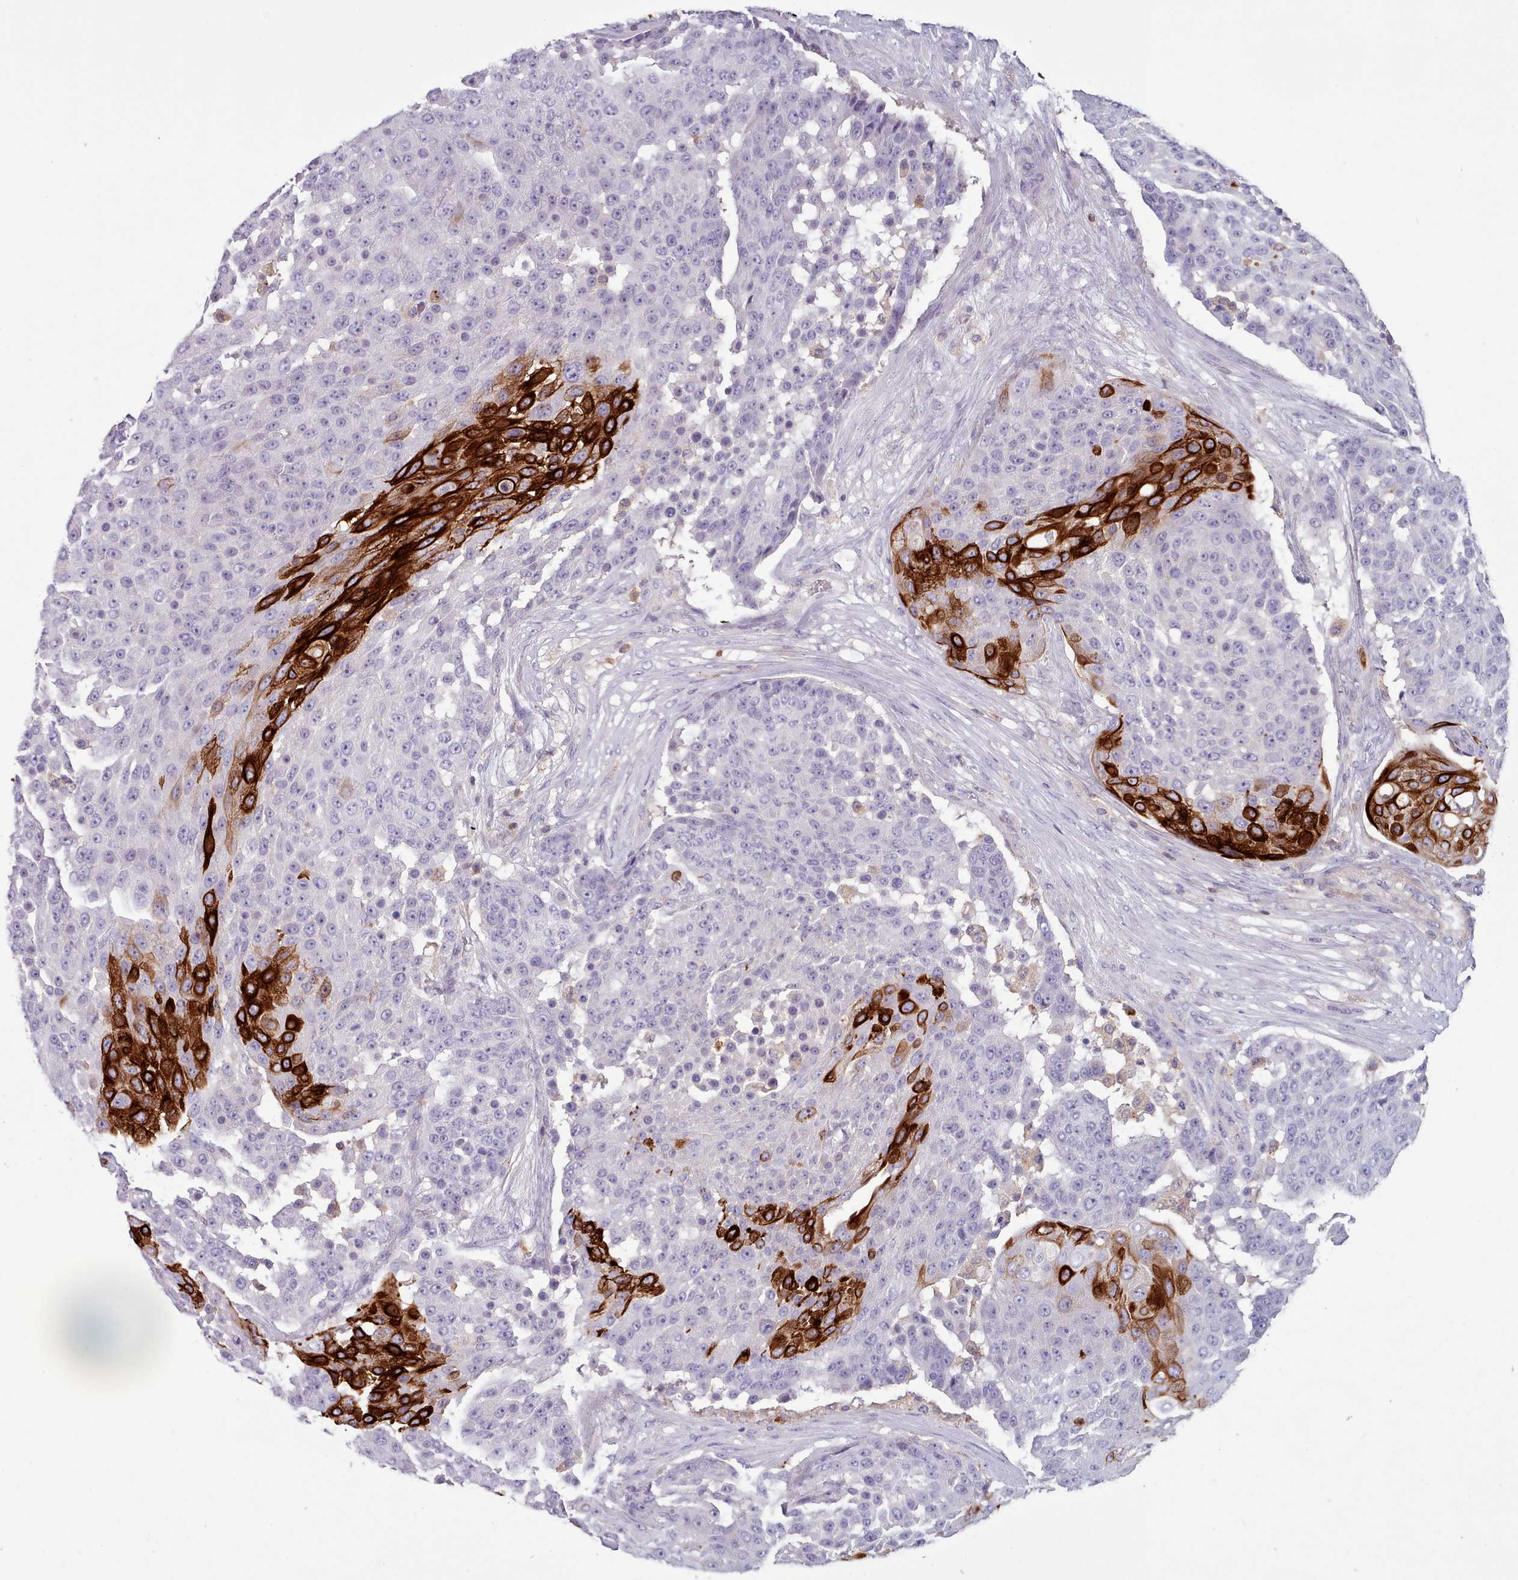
{"staining": {"intensity": "strong", "quantity": "<25%", "location": "cytoplasmic/membranous"}, "tissue": "urothelial cancer", "cell_type": "Tumor cells", "image_type": "cancer", "snomed": [{"axis": "morphology", "description": "Urothelial carcinoma, High grade"}, {"axis": "topography", "description": "Urinary bladder"}], "caption": "This micrograph demonstrates immunohistochemistry staining of high-grade urothelial carcinoma, with medium strong cytoplasmic/membranous expression in approximately <25% of tumor cells.", "gene": "RAC2", "patient": {"sex": "female", "age": 63}}